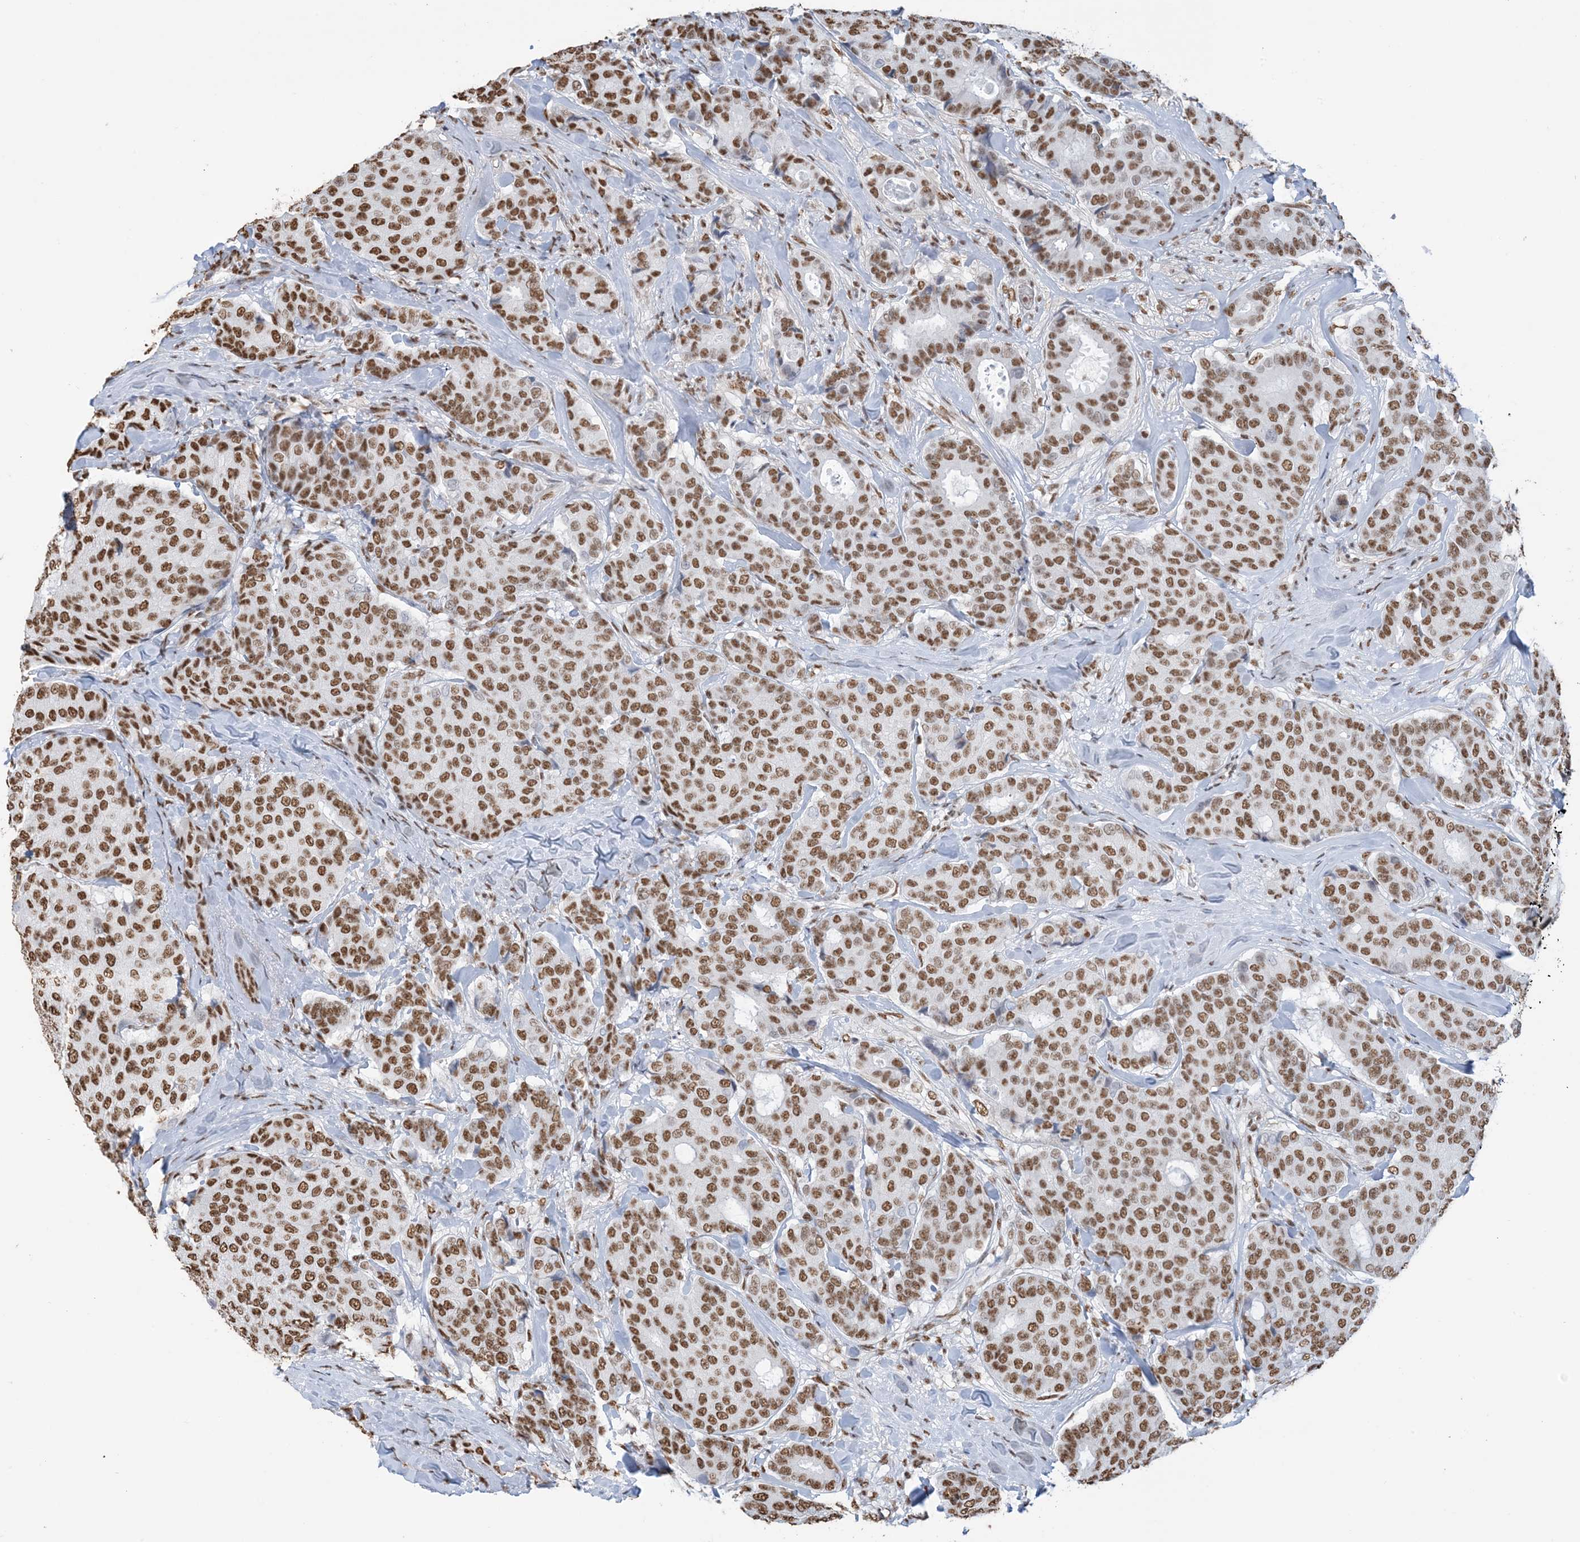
{"staining": {"intensity": "moderate", "quantity": ">75%", "location": "nuclear"}, "tissue": "breast cancer", "cell_type": "Tumor cells", "image_type": "cancer", "snomed": [{"axis": "morphology", "description": "Duct carcinoma"}, {"axis": "topography", "description": "Breast"}], "caption": "Immunohistochemical staining of invasive ductal carcinoma (breast) demonstrates medium levels of moderate nuclear protein positivity in about >75% of tumor cells.", "gene": "ZNF792", "patient": {"sex": "female", "age": 75}}